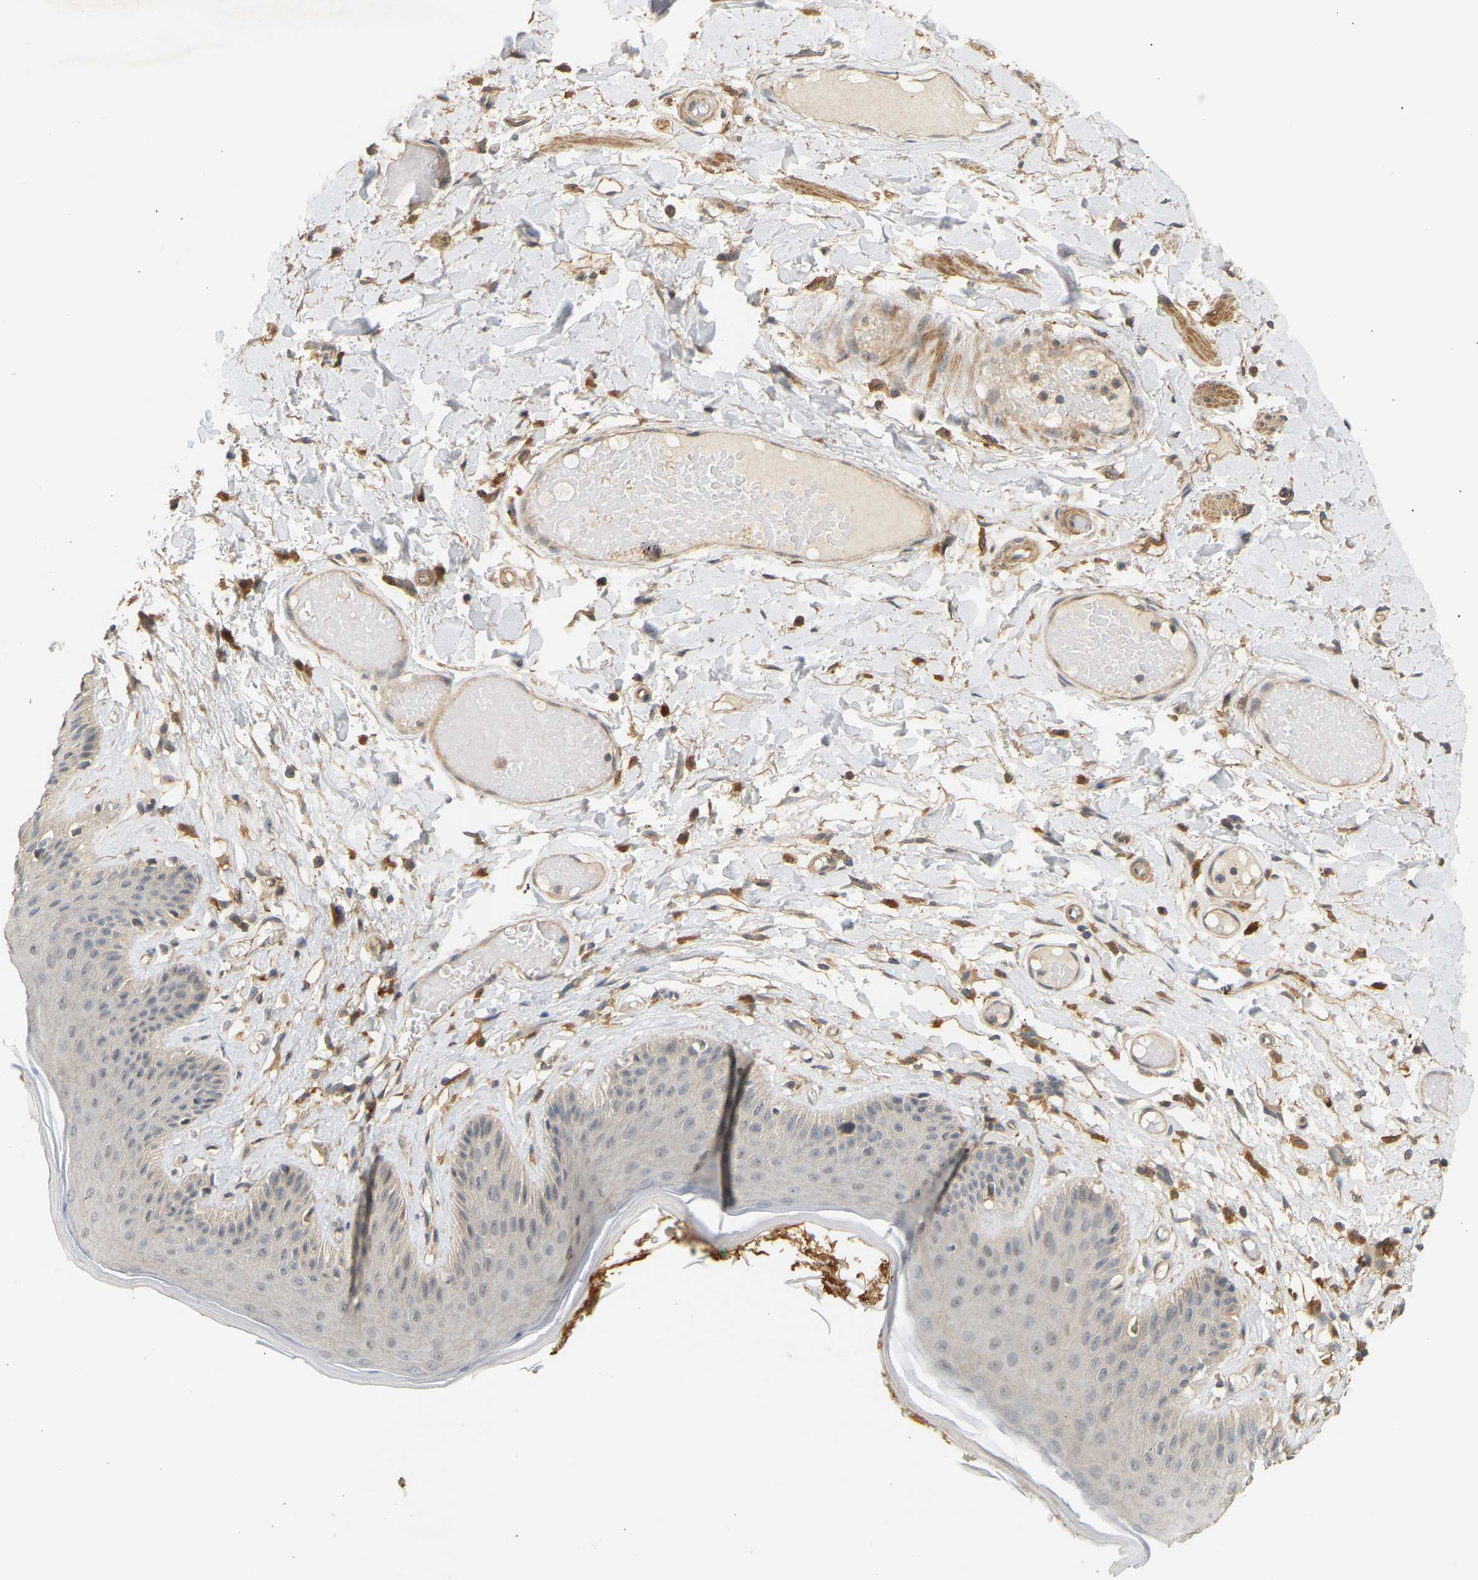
{"staining": {"intensity": "moderate", "quantity": "<25%", "location": "cytoplasmic/membranous"}, "tissue": "skin", "cell_type": "Epidermal cells", "image_type": "normal", "snomed": [{"axis": "morphology", "description": "Normal tissue, NOS"}, {"axis": "topography", "description": "Vulva"}], "caption": "Skin was stained to show a protein in brown. There is low levels of moderate cytoplasmic/membranous staining in about <25% of epidermal cells. (DAB IHC, brown staining for protein, blue staining for nuclei).", "gene": "RGL1", "patient": {"sex": "female", "age": 73}}